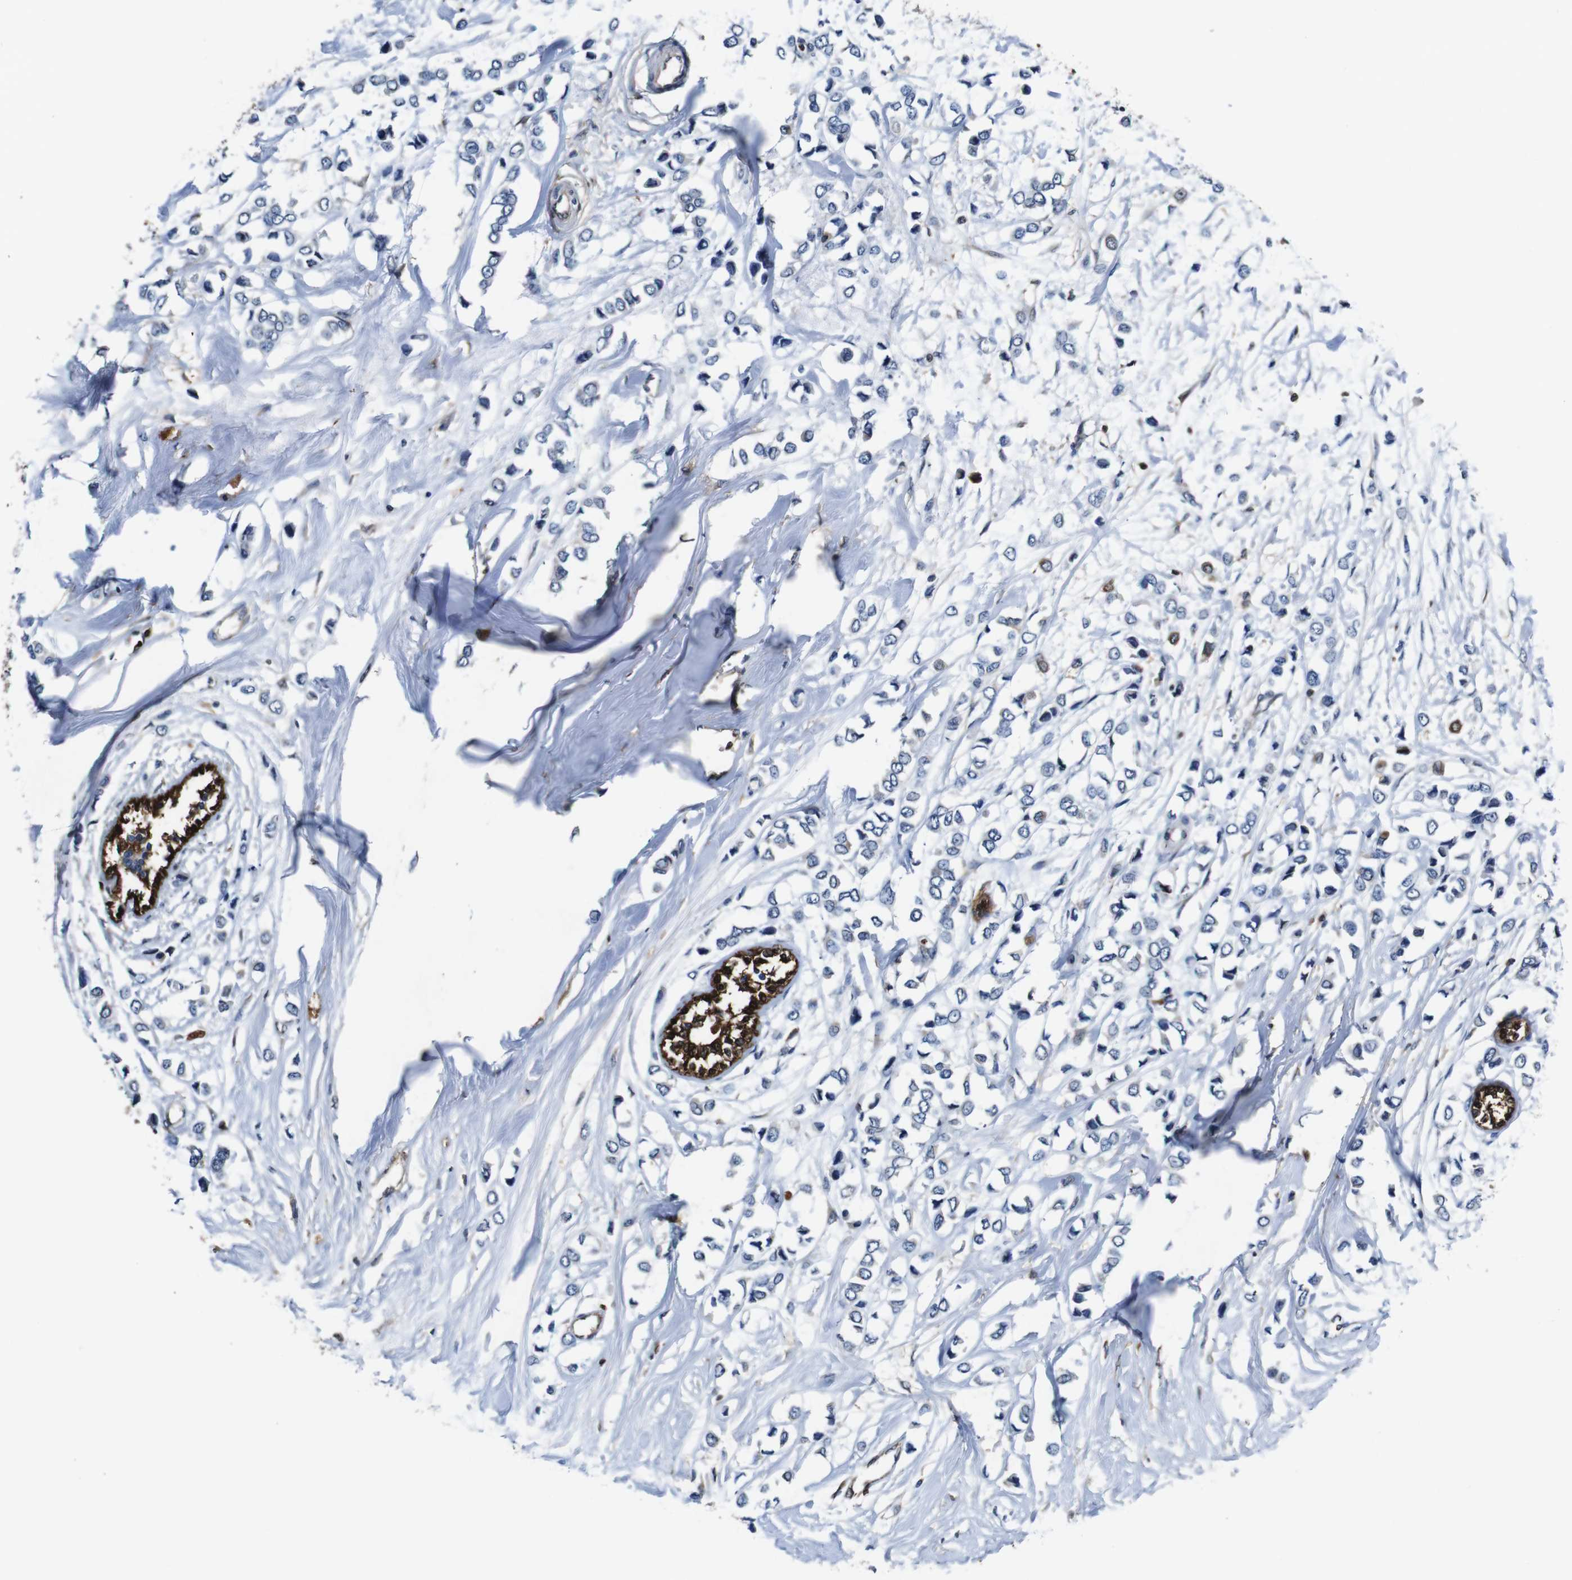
{"staining": {"intensity": "negative", "quantity": "none", "location": "none"}, "tissue": "breast cancer", "cell_type": "Tumor cells", "image_type": "cancer", "snomed": [{"axis": "morphology", "description": "Lobular carcinoma"}, {"axis": "topography", "description": "Breast"}], "caption": "IHC image of neoplastic tissue: lobular carcinoma (breast) stained with DAB exhibits no significant protein expression in tumor cells. (DAB (3,3'-diaminobenzidine) IHC visualized using brightfield microscopy, high magnification).", "gene": "ANXA1", "patient": {"sex": "female", "age": 51}}